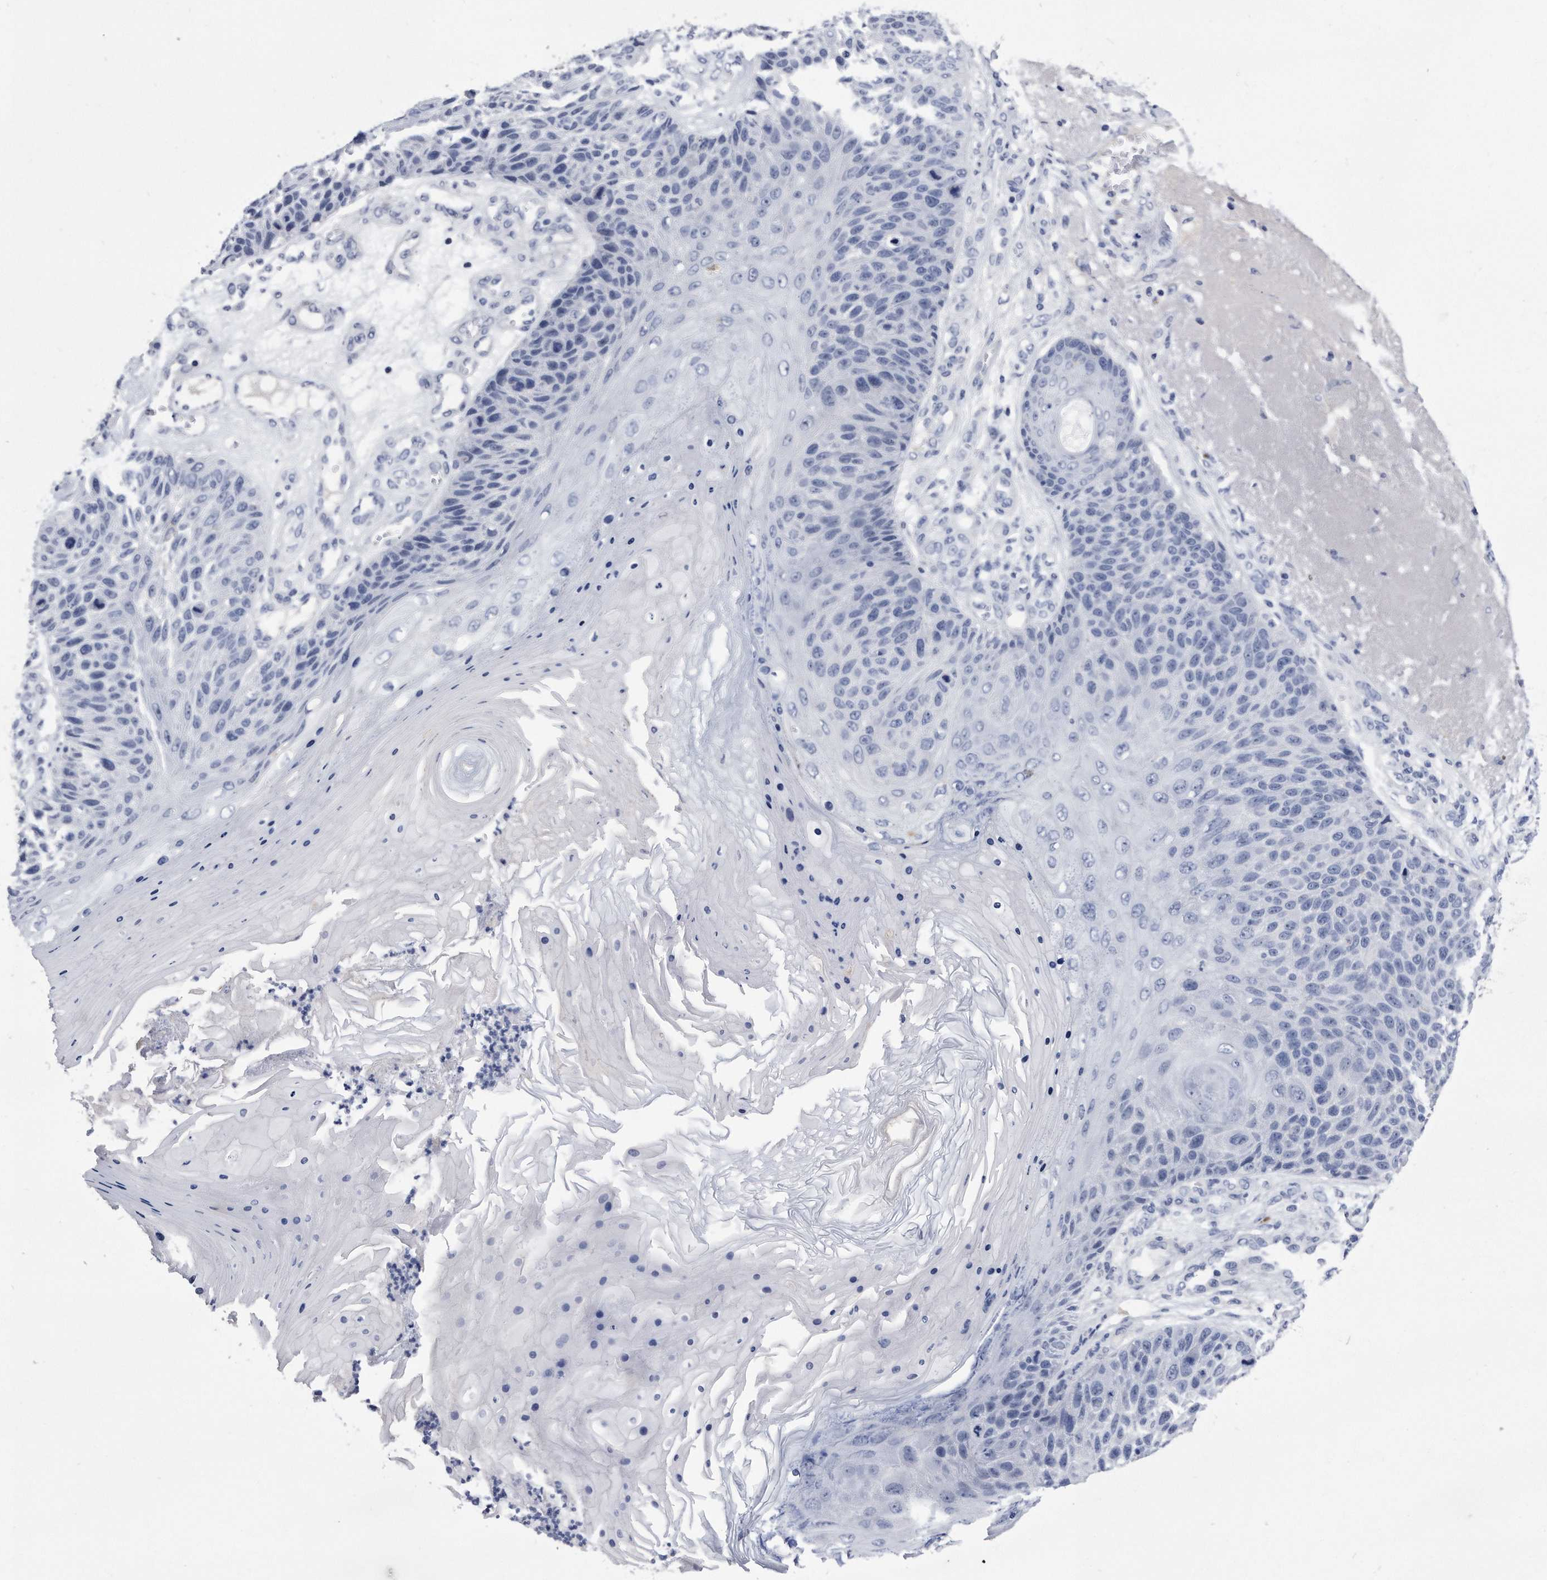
{"staining": {"intensity": "negative", "quantity": "none", "location": "none"}, "tissue": "skin cancer", "cell_type": "Tumor cells", "image_type": "cancer", "snomed": [{"axis": "morphology", "description": "Squamous cell carcinoma, NOS"}, {"axis": "topography", "description": "Skin"}], "caption": "The histopathology image displays no staining of tumor cells in squamous cell carcinoma (skin). (DAB (3,3'-diaminobenzidine) immunohistochemistry with hematoxylin counter stain).", "gene": "KCTD8", "patient": {"sex": "female", "age": 88}}